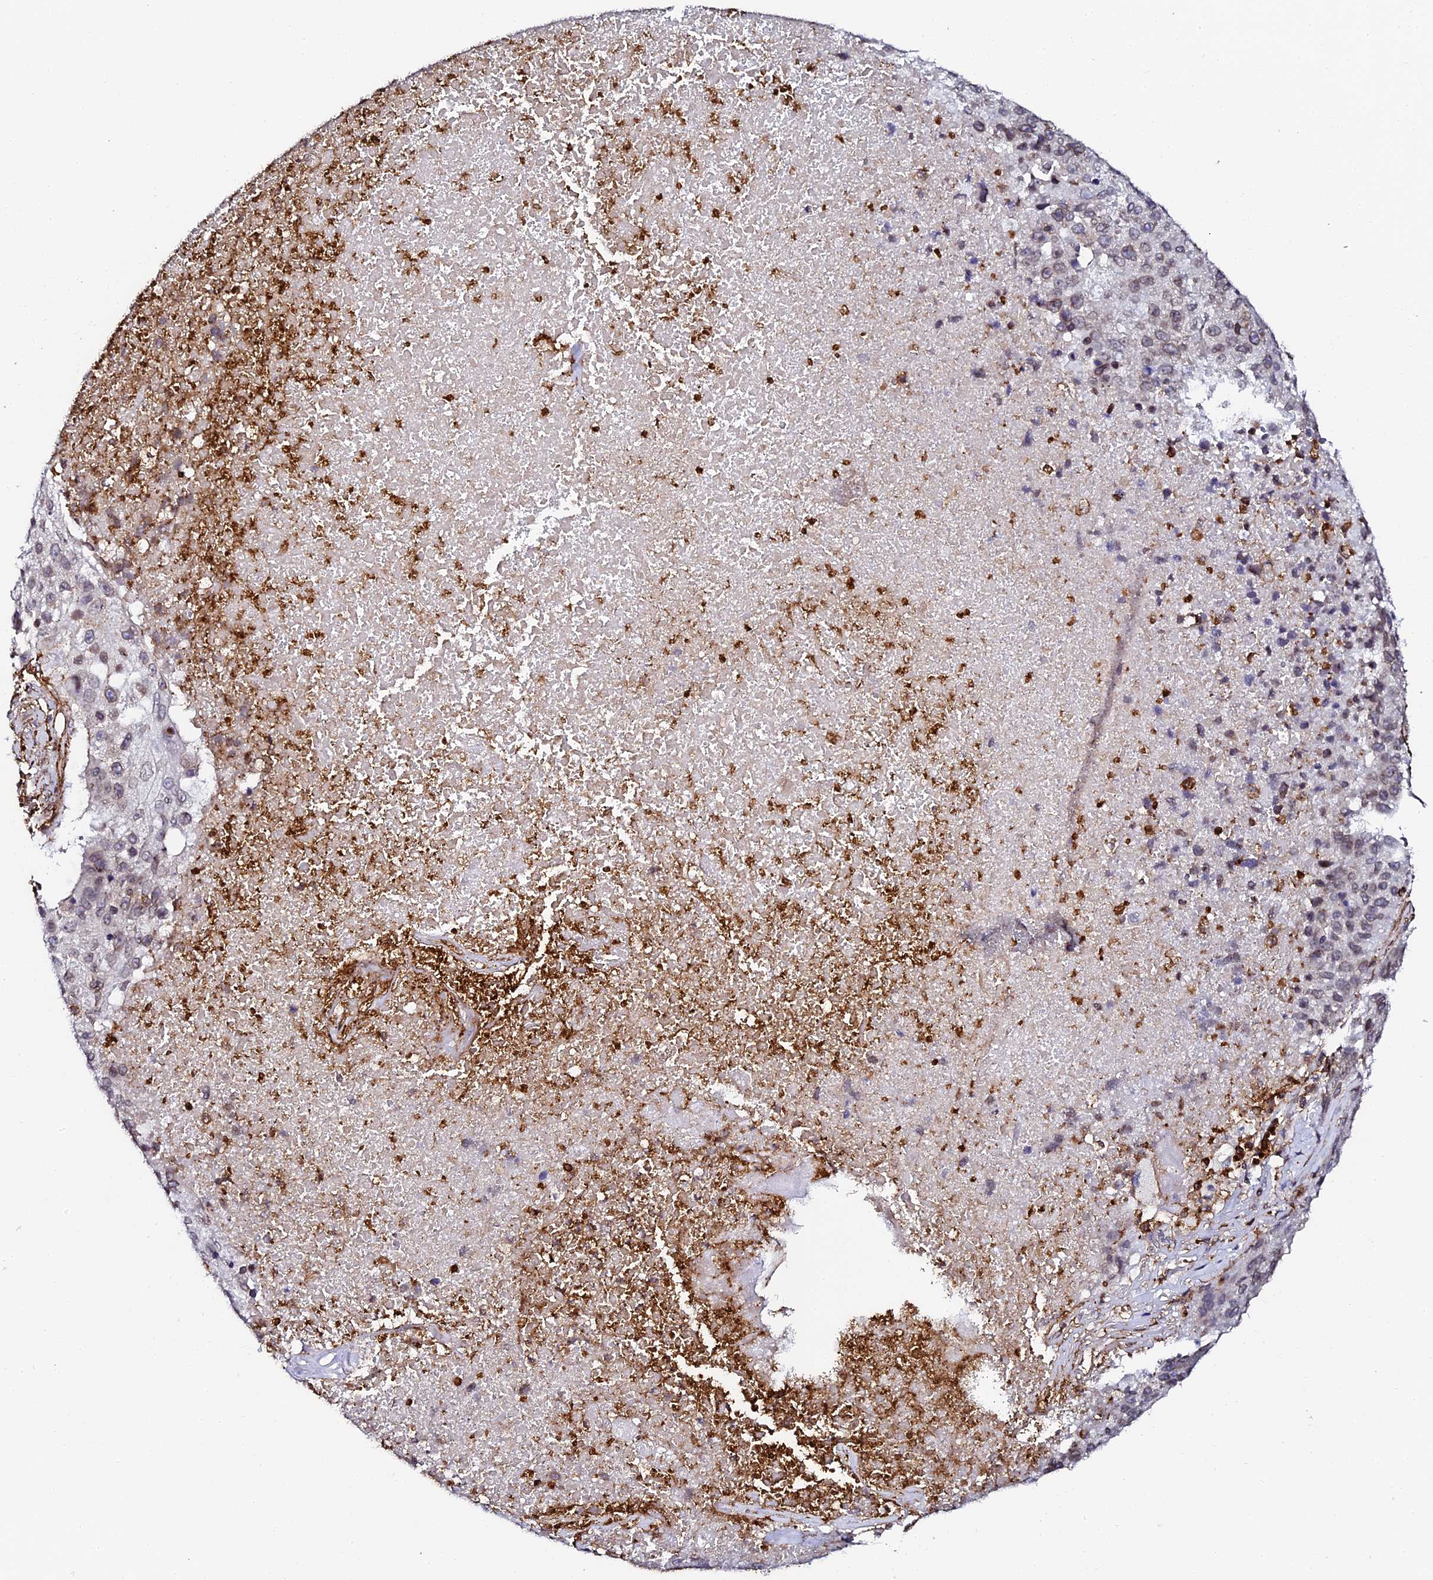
{"staining": {"intensity": "moderate", "quantity": "25%-75%", "location": "cytoplasmic/membranous,nuclear"}, "tissue": "lung cancer", "cell_type": "Tumor cells", "image_type": "cancer", "snomed": [{"axis": "morphology", "description": "Squamous cell carcinoma, NOS"}, {"axis": "topography", "description": "Lung"}], "caption": "High-power microscopy captured an immunohistochemistry micrograph of squamous cell carcinoma (lung), revealing moderate cytoplasmic/membranous and nuclear expression in approximately 25%-75% of tumor cells. (DAB IHC, brown staining for protein, blue staining for nuclei).", "gene": "AAAS", "patient": {"sex": "male", "age": 61}}